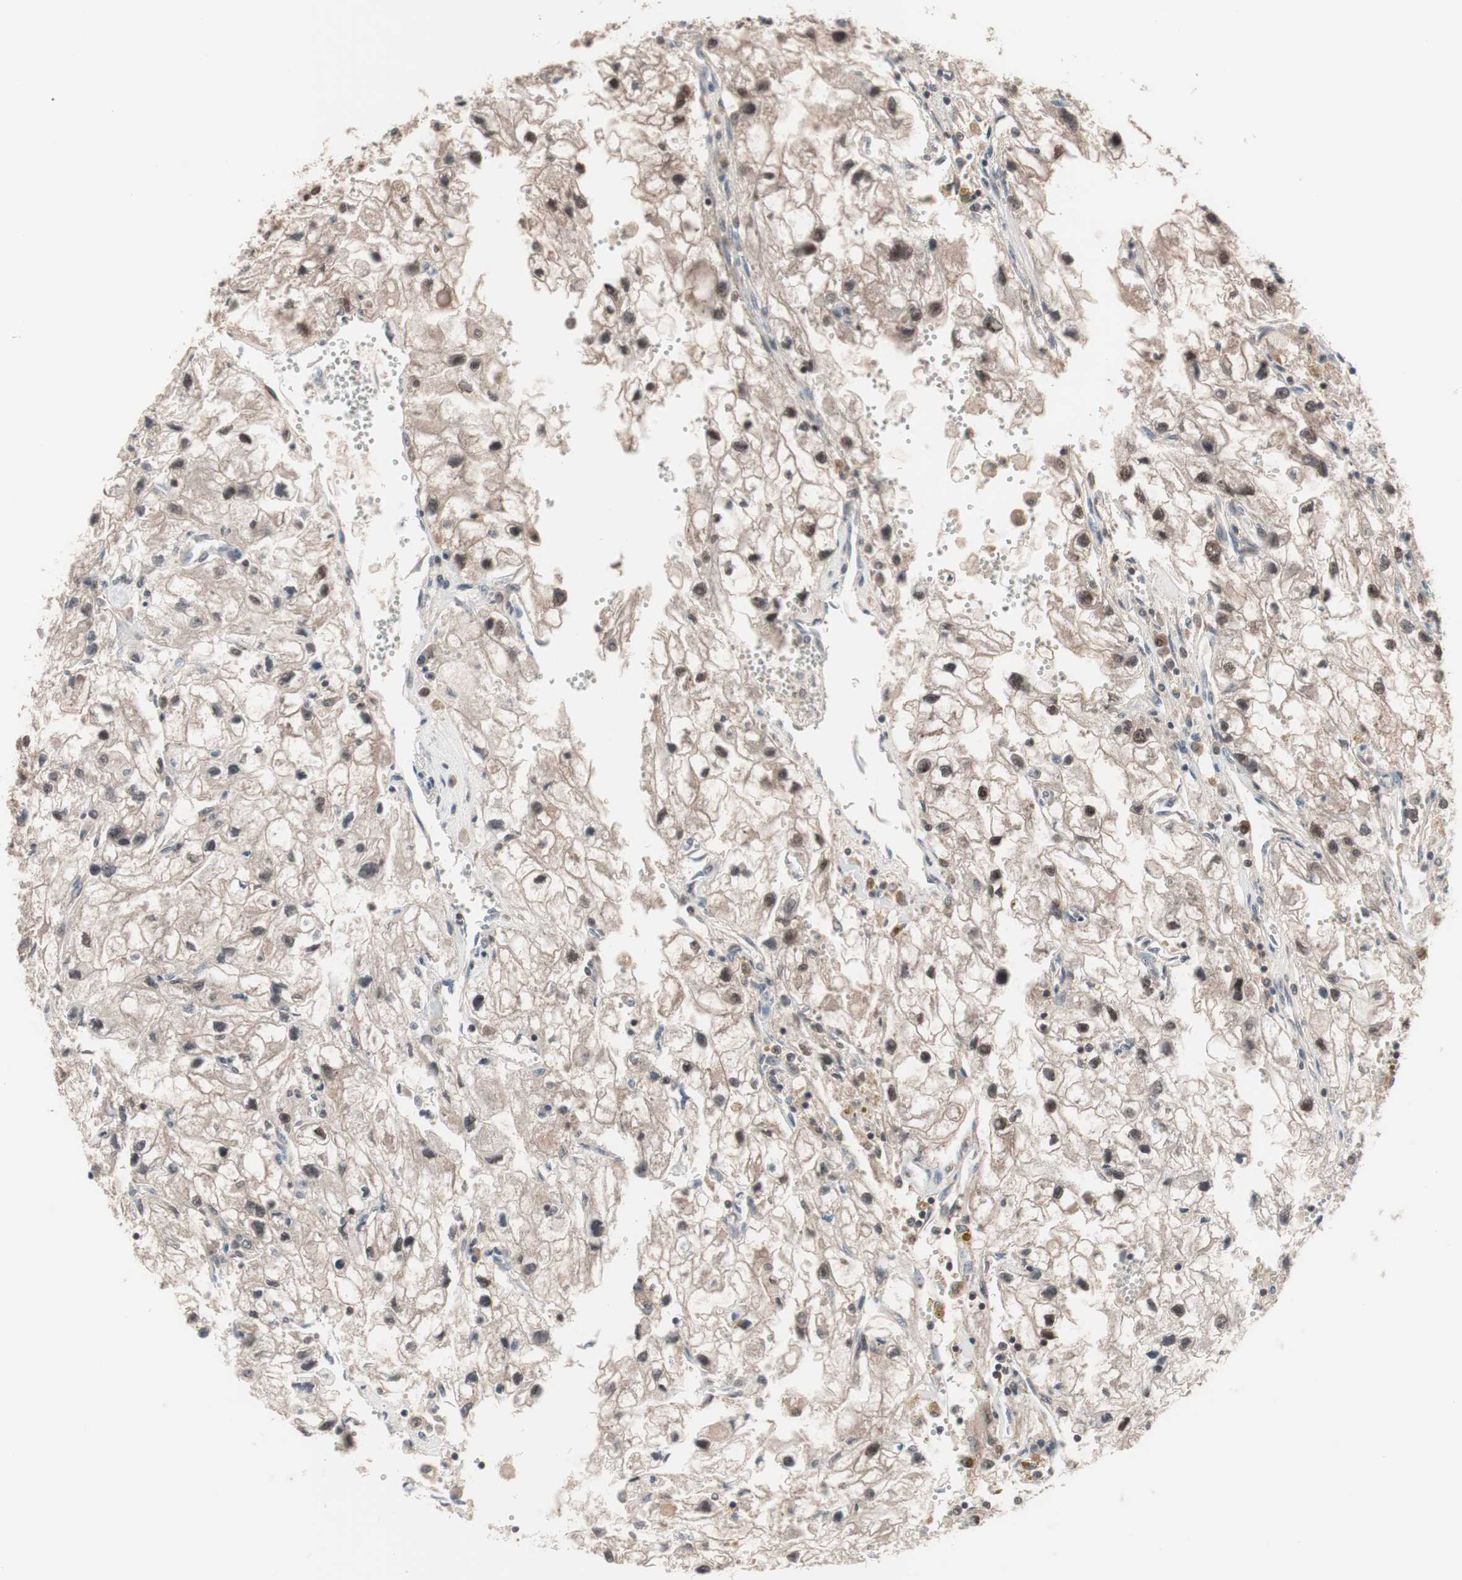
{"staining": {"intensity": "weak", "quantity": "25%-75%", "location": "nuclear"}, "tissue": "renal cancer", "cell_type": "Tumor cells", "image_type": "cancer", "snomed": [{"axis": "morphology", "description": "Adenocarcinoma, NOS"}, {"axis": "topography", "description": "Kidney"}], "caption": "This micrograph exhibits IHC staining of human adenocarcinoma (renal), with low weak nuclear staining in about 25%-75% of tumor cells.", "gene": "IRS1", "patient": {"sex": "female", "age": 70}}